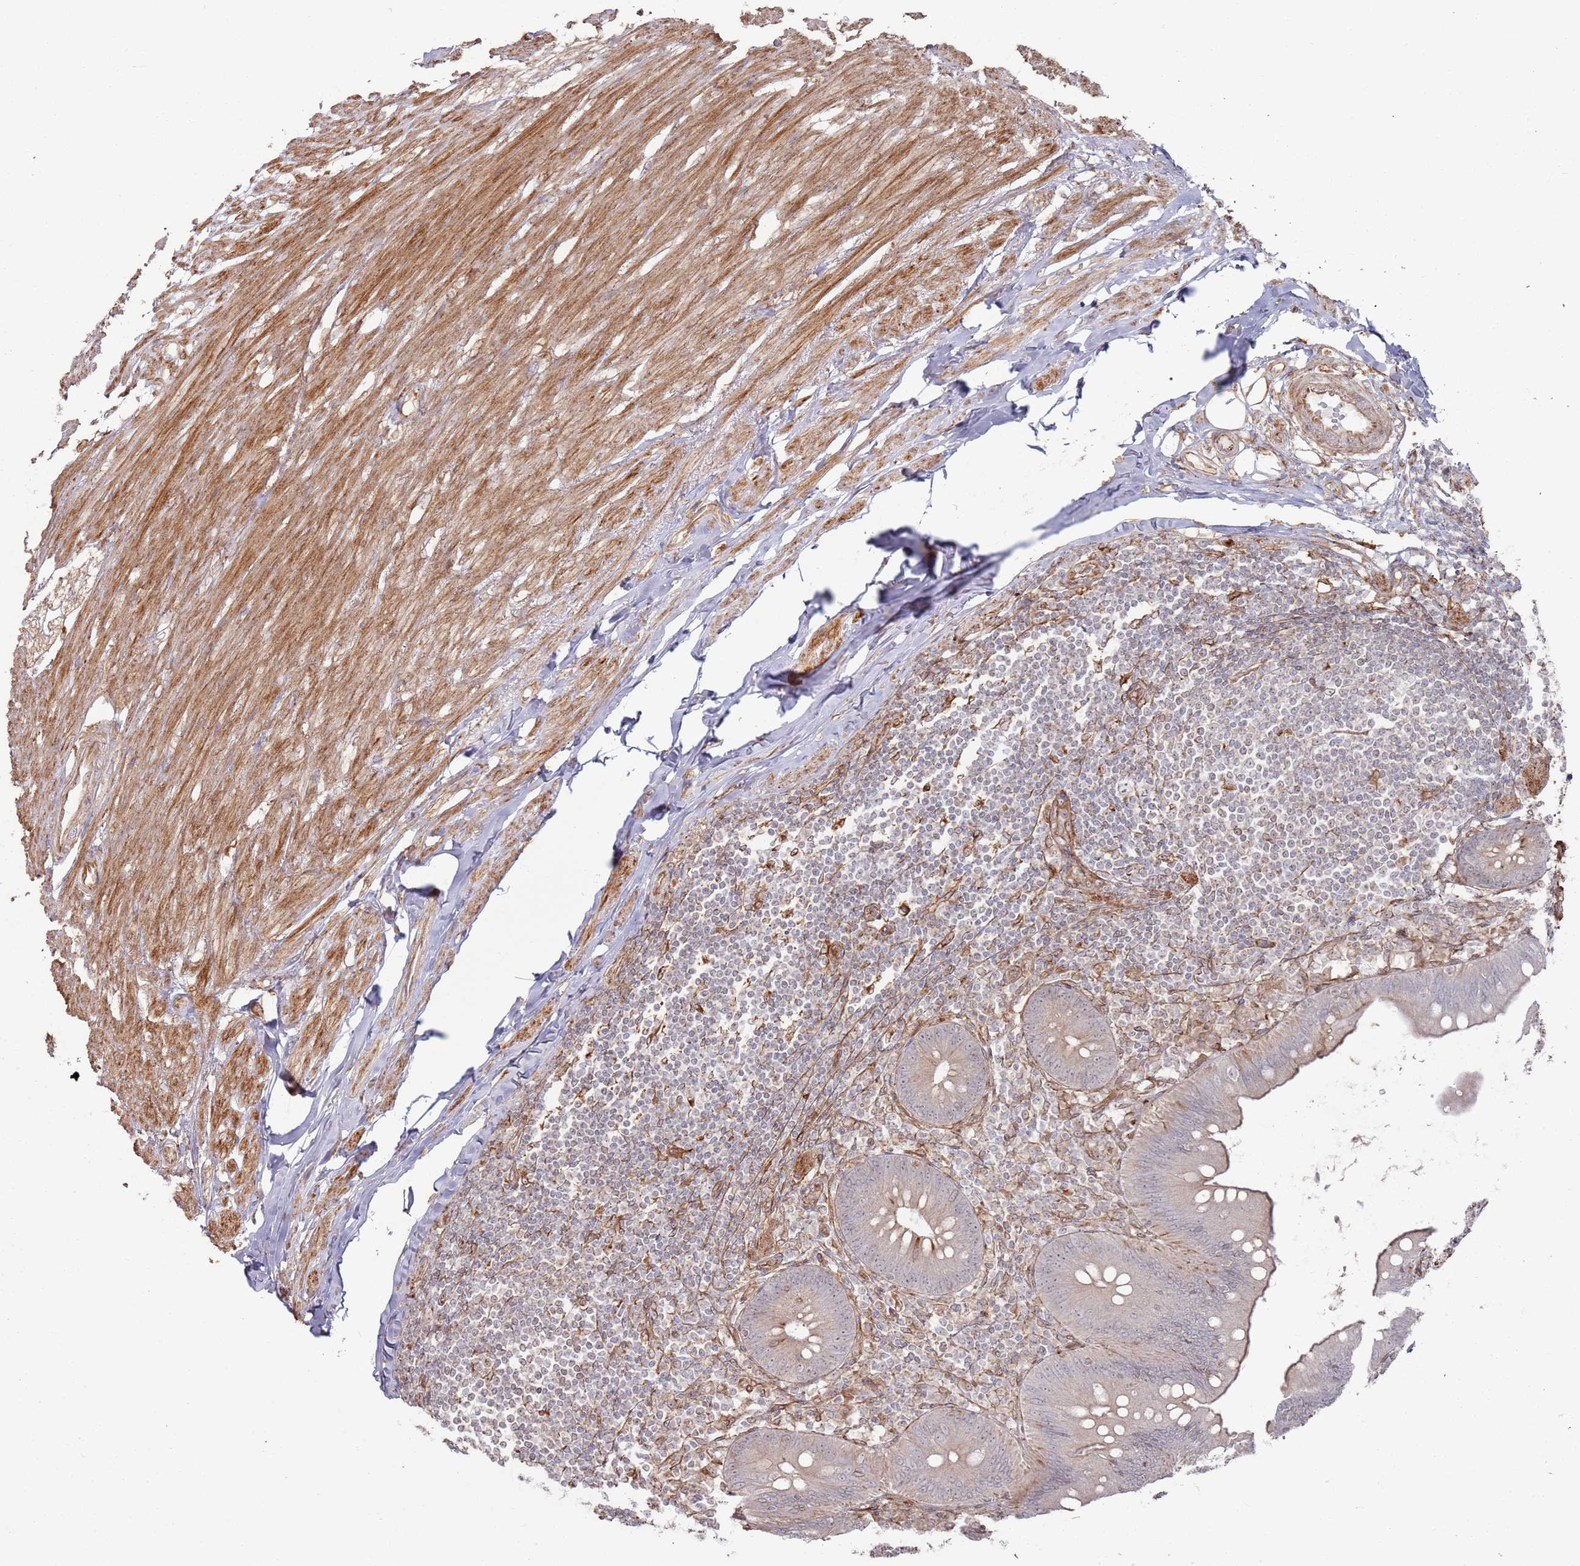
{"staining": {"intensity": "weak", "quantity": "<25%", "location": "cytoplasmic/membranous"}, "tissue": "appendix", "cell_type": "Glandular cells", "image_type": "normal", "snomed": [{"axis": "morphology", "description": "Normal tissue, NOS"}, {"axis": "topography", "description": "Appendix"}], "caption": "DAB (3,3'-diaminobenzidine) immunohistochemical staining of normal human appendix shows no significant positivity in glandular cells.", "gene": "PHF21A", "patient": {"sex": "female", "age": 62}}